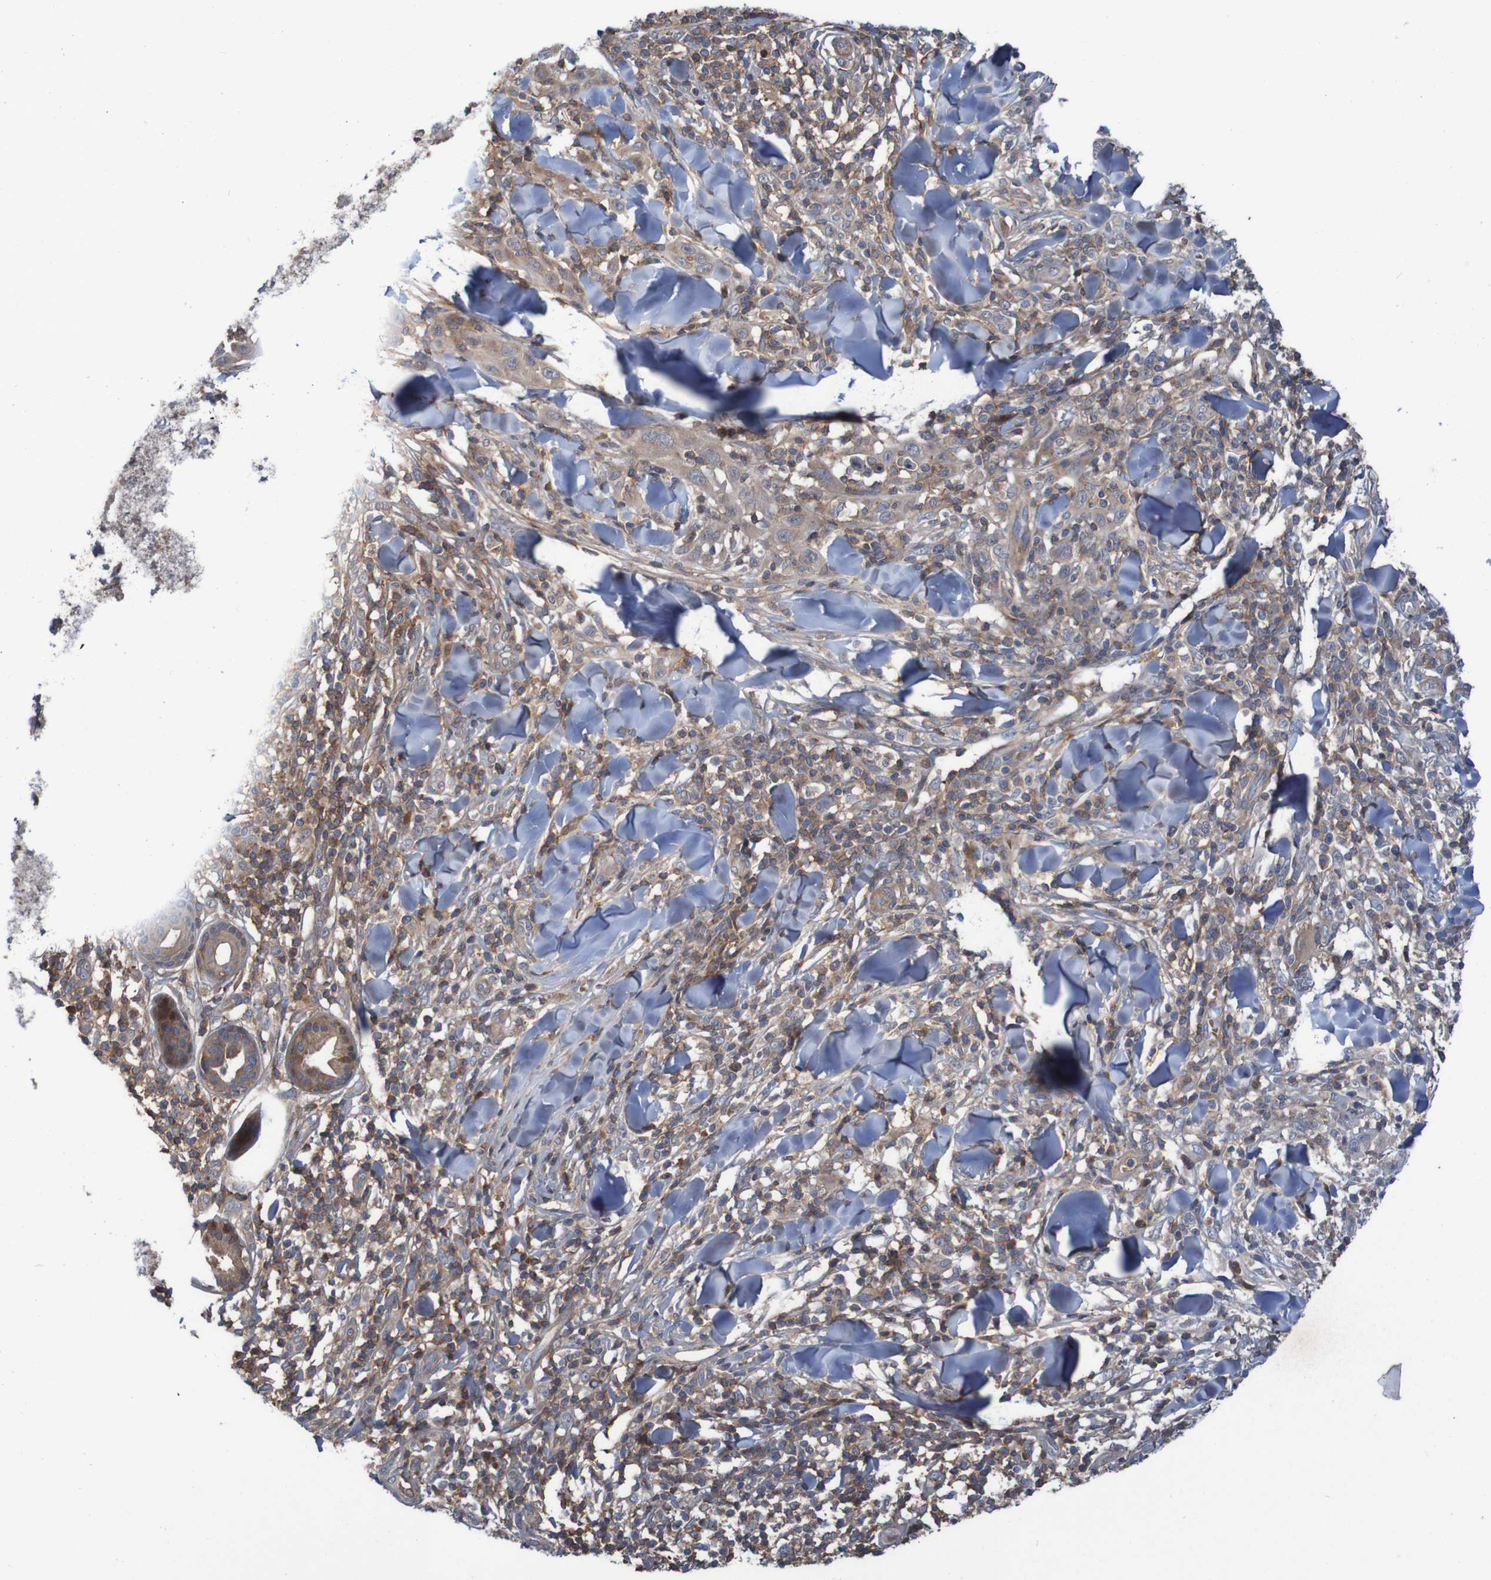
{"staining": {"intensity": "weak", "quantity": ">75%", "location": "cytoplasmic/membranous"}, "tissue": "skin cancer", "cell_type": "Tumor cells", "image_type": "cancer", "snomed": [{"axis": "morphology", "description": "Squamous cell carcinoma, NOS"}, {"axis": "topography", "description": "Skin"}], "caption": "A brown stain highlights weak cytoplasmic/membranous expression of a protein in human skin cancer (squamous cell carcinoma) tumor cells. (DAB (3,3'-diaminobenzidine) IHC, brown staining for protein, blue staining for nuclei).", "gene": "PDGFB", "patient": {"sex": "male", "age": 24}}